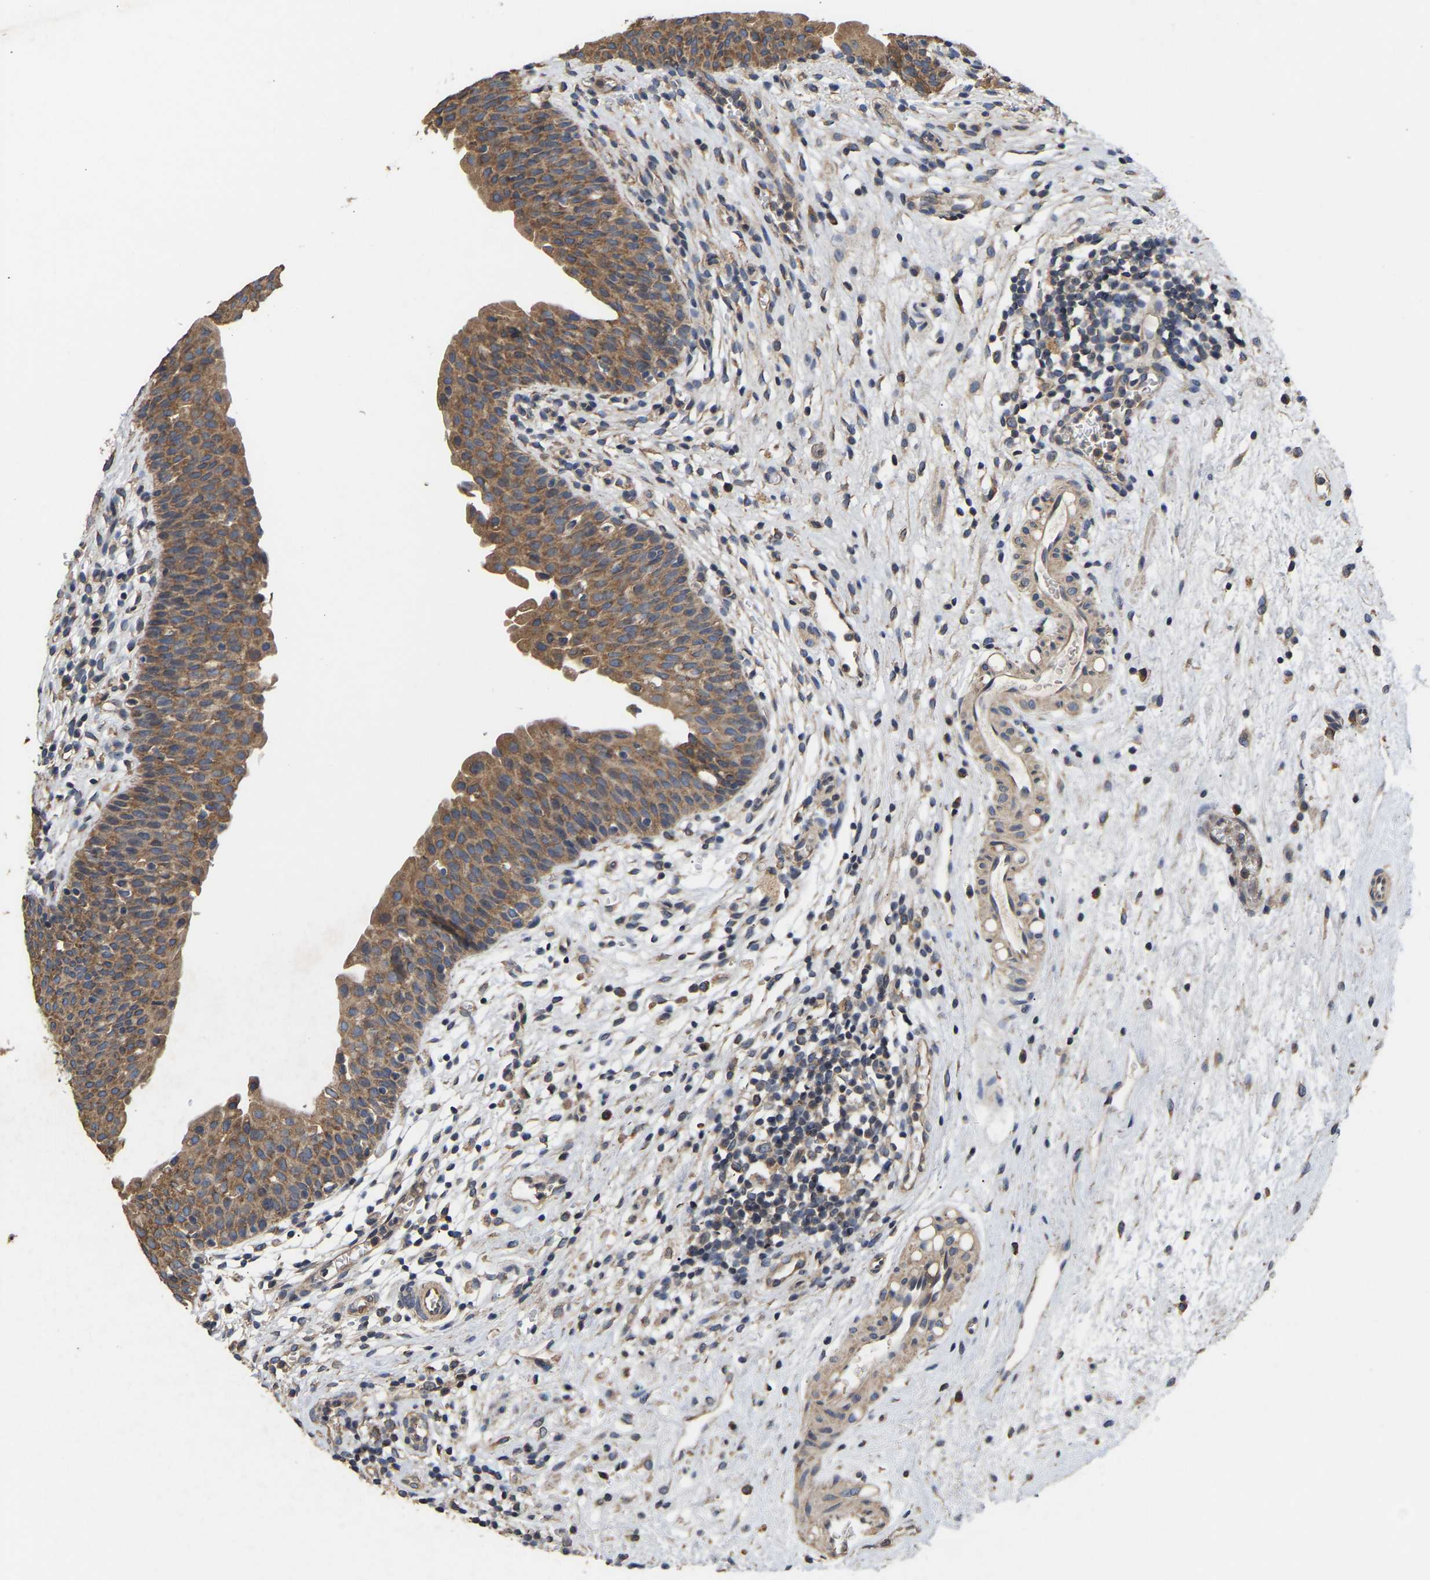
{"staining": {"intensity": "moderate", "quantity": ">75%", "location": "cytoplasmic/membranous"}, "tissue": "urinary bladder", "cell_type": "Urothelial cells", "image_type": "normal", "snomed": [{"axis": "morphology", "description": "Normal tissue, NOS"}, {"axis": "topography", "description": "Urinary bladder"}], "caption": "Immunohistochemistry staining of benign urinary bladder, which exhibits medium levels of moderate cytoplasmic/membranous staining in approximately >75% of urothelial cells indicating moderate cytoplasmic/membranous protein staining. The staining was performed using DAB (3,3'-diaminobenzidine) (brown) for protein detection and nuclei were counterstained in hematoxylin (blue).", "gene": "AIMP2", "patient": {"sex": "male", "age": 37}}